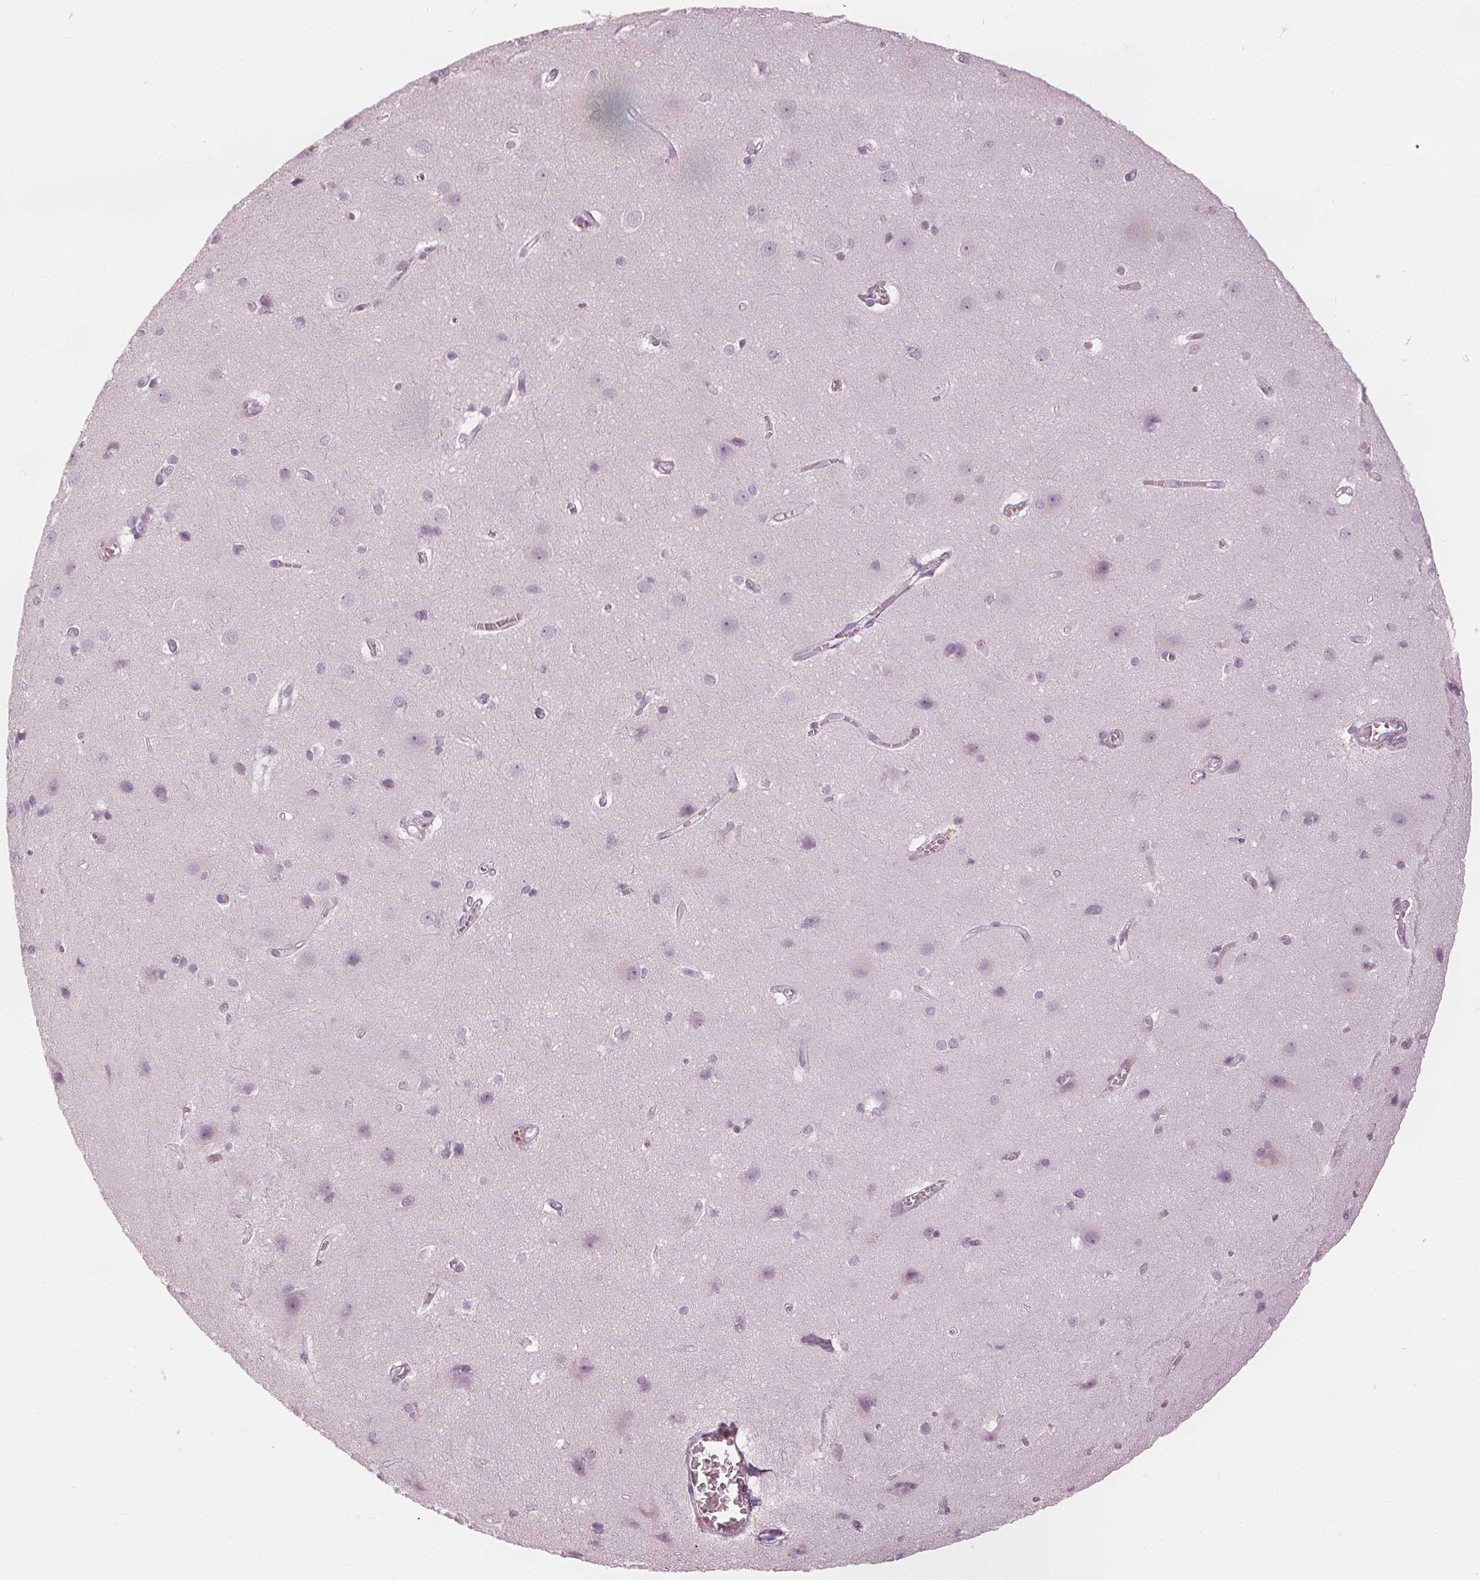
{"staining": {"intensity": "negative", "quantity": "none", "location": "none"}, "tissue": "cerebral cortex", "cell_type": "Endothelial cells", "image_type": "normal", "snomed": [{"axis": "morphology", "description": "Normal tissue, NOS"}, {"axis": "topography", "description": "Cerebral cortex"}], "caption": "A photomicrograph of cerebral cortex stained for a protein exhibits no brown staining in endothelial cells.", "gene": "PAEP", "patient": {"sex": "male", "age": 37}}